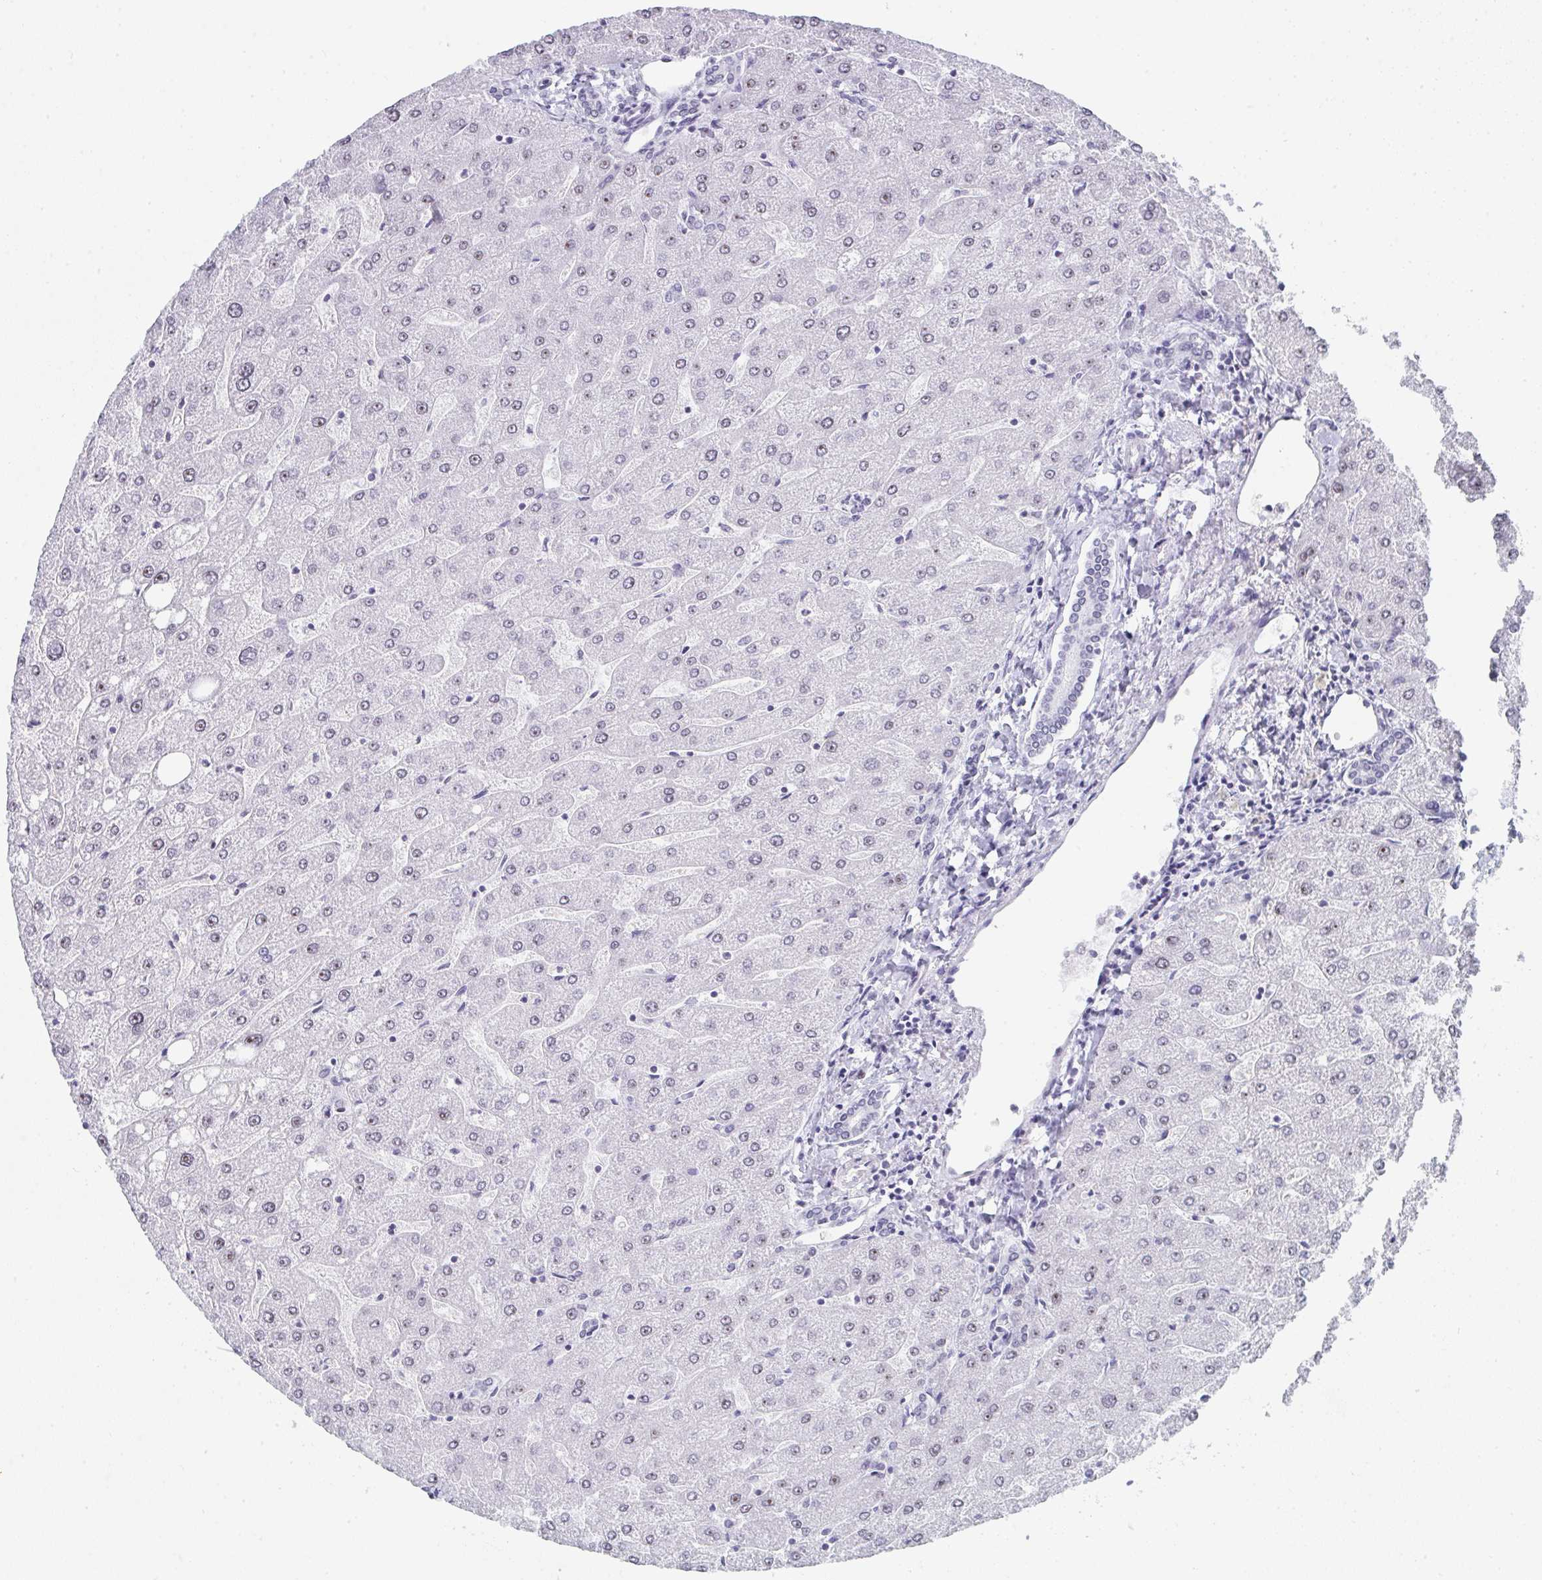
{"staining": {"intensity": "negative", "quantity": "none", "location": "none"}, "tissue": "liver", "cell_type": "Cholangiocytes", "image_type": "normal", "snomed": [{"axis": "morphology", "description": "Normal tissue, NOS"}, {"axis": "topography", "description": "Liver"}], "caption": "Immunohistochemistry (IHC) micrograph of benign liver stained for a protein (brown), which reveals no positivity in cholangiocytes. (Brightfield microscopy of DAB (3,3'-diaminobenzidine) immunohistochemistry at high magnification).", "gene": "NOP10", "patient": {"sex": "male", "age": 67}}